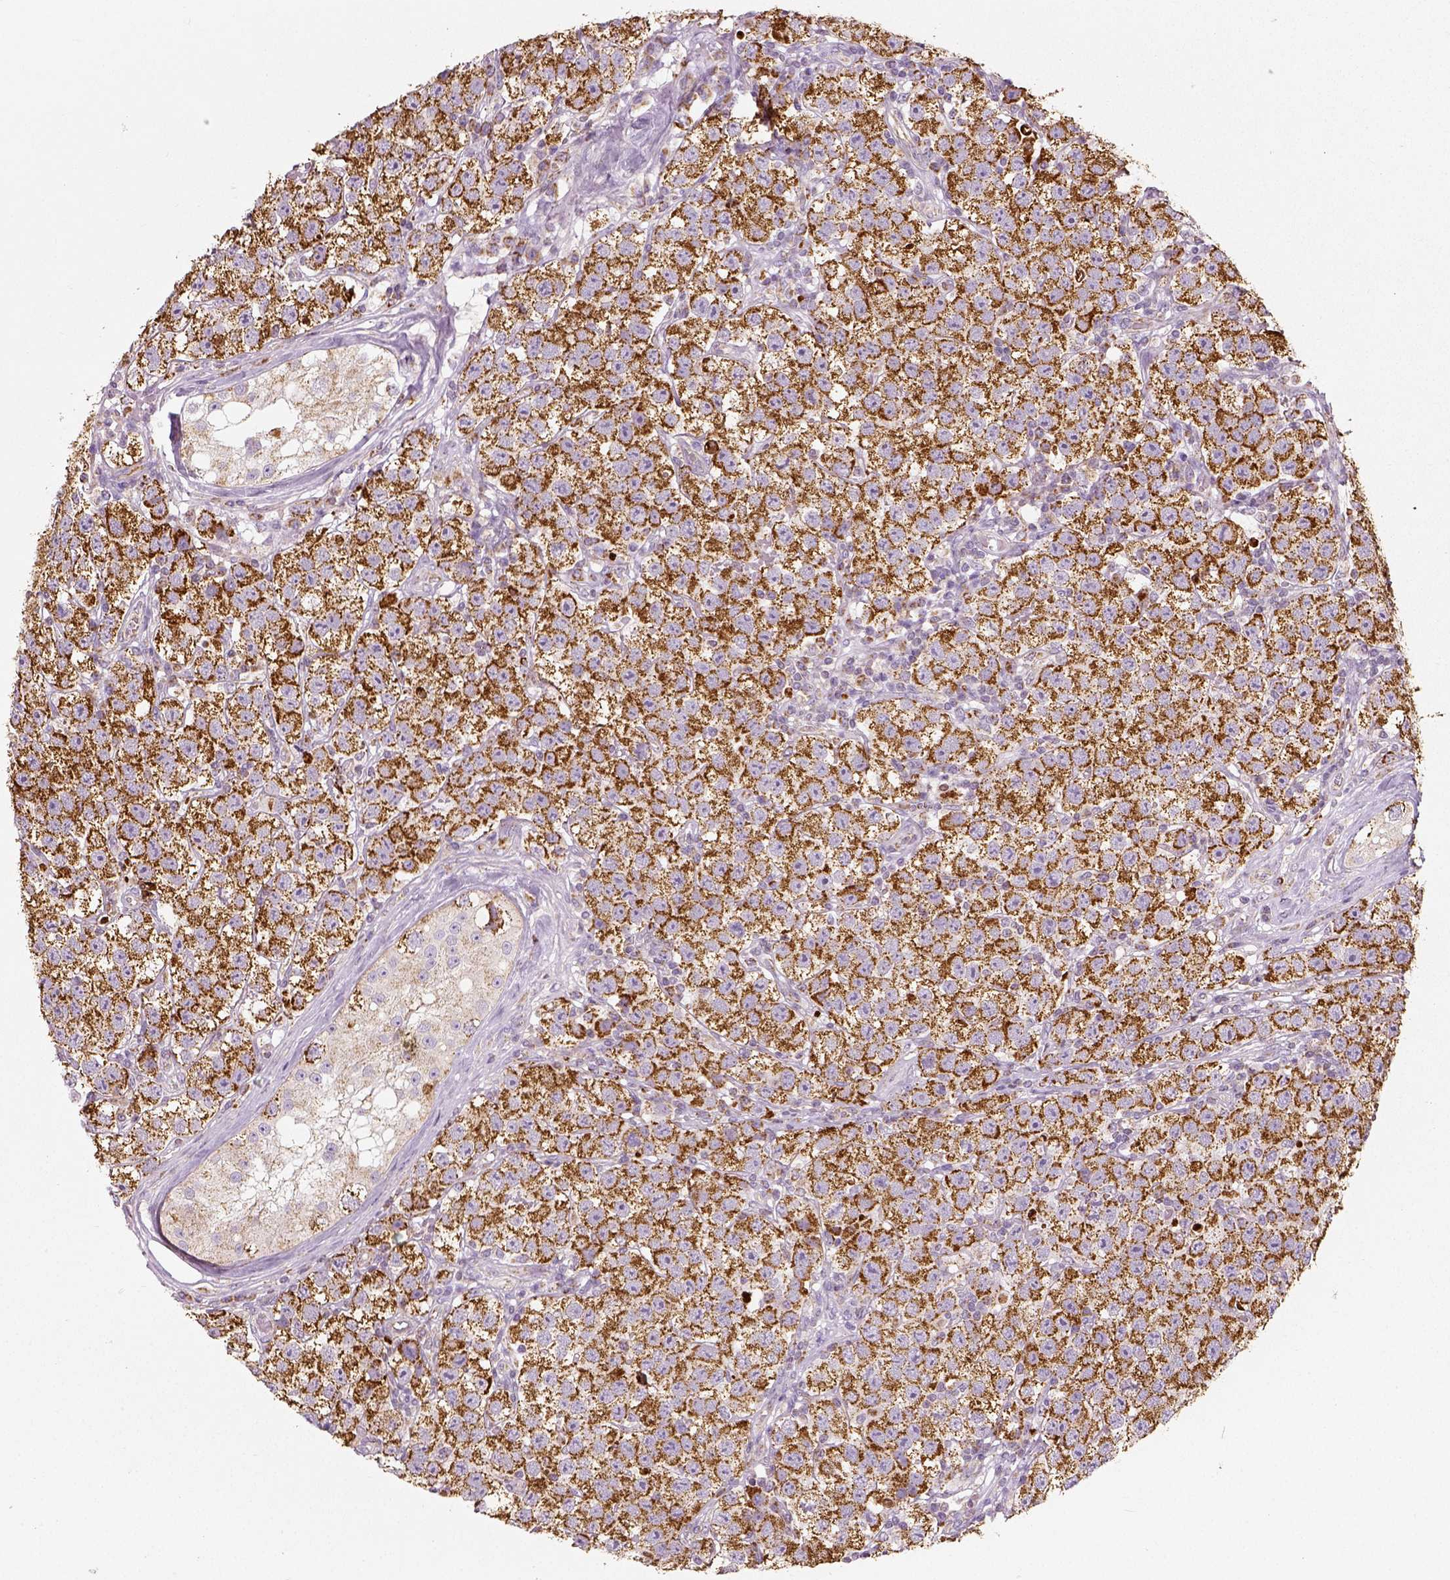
{"staining": {"intensity": "strong", "quantity": ">75%", "location": "cytoplasmic/membranous"}, "tissue": "testis cancer", "cell_type": "Tumor cells", "image_type": "cancer", "snomed": [{"axis": "morphology", "description": "Seminoma, NOS"}, {"axis": "topography", "description": "Testis"}], "caption": "Immunohistochemical staining of human testis seminoma exhibits high levels of strong cytoplasmic/membranous expression in approximately >75% of tumor cells.", "gene": "PGAM5", "patient": {"sex": "male", "age": 34}}